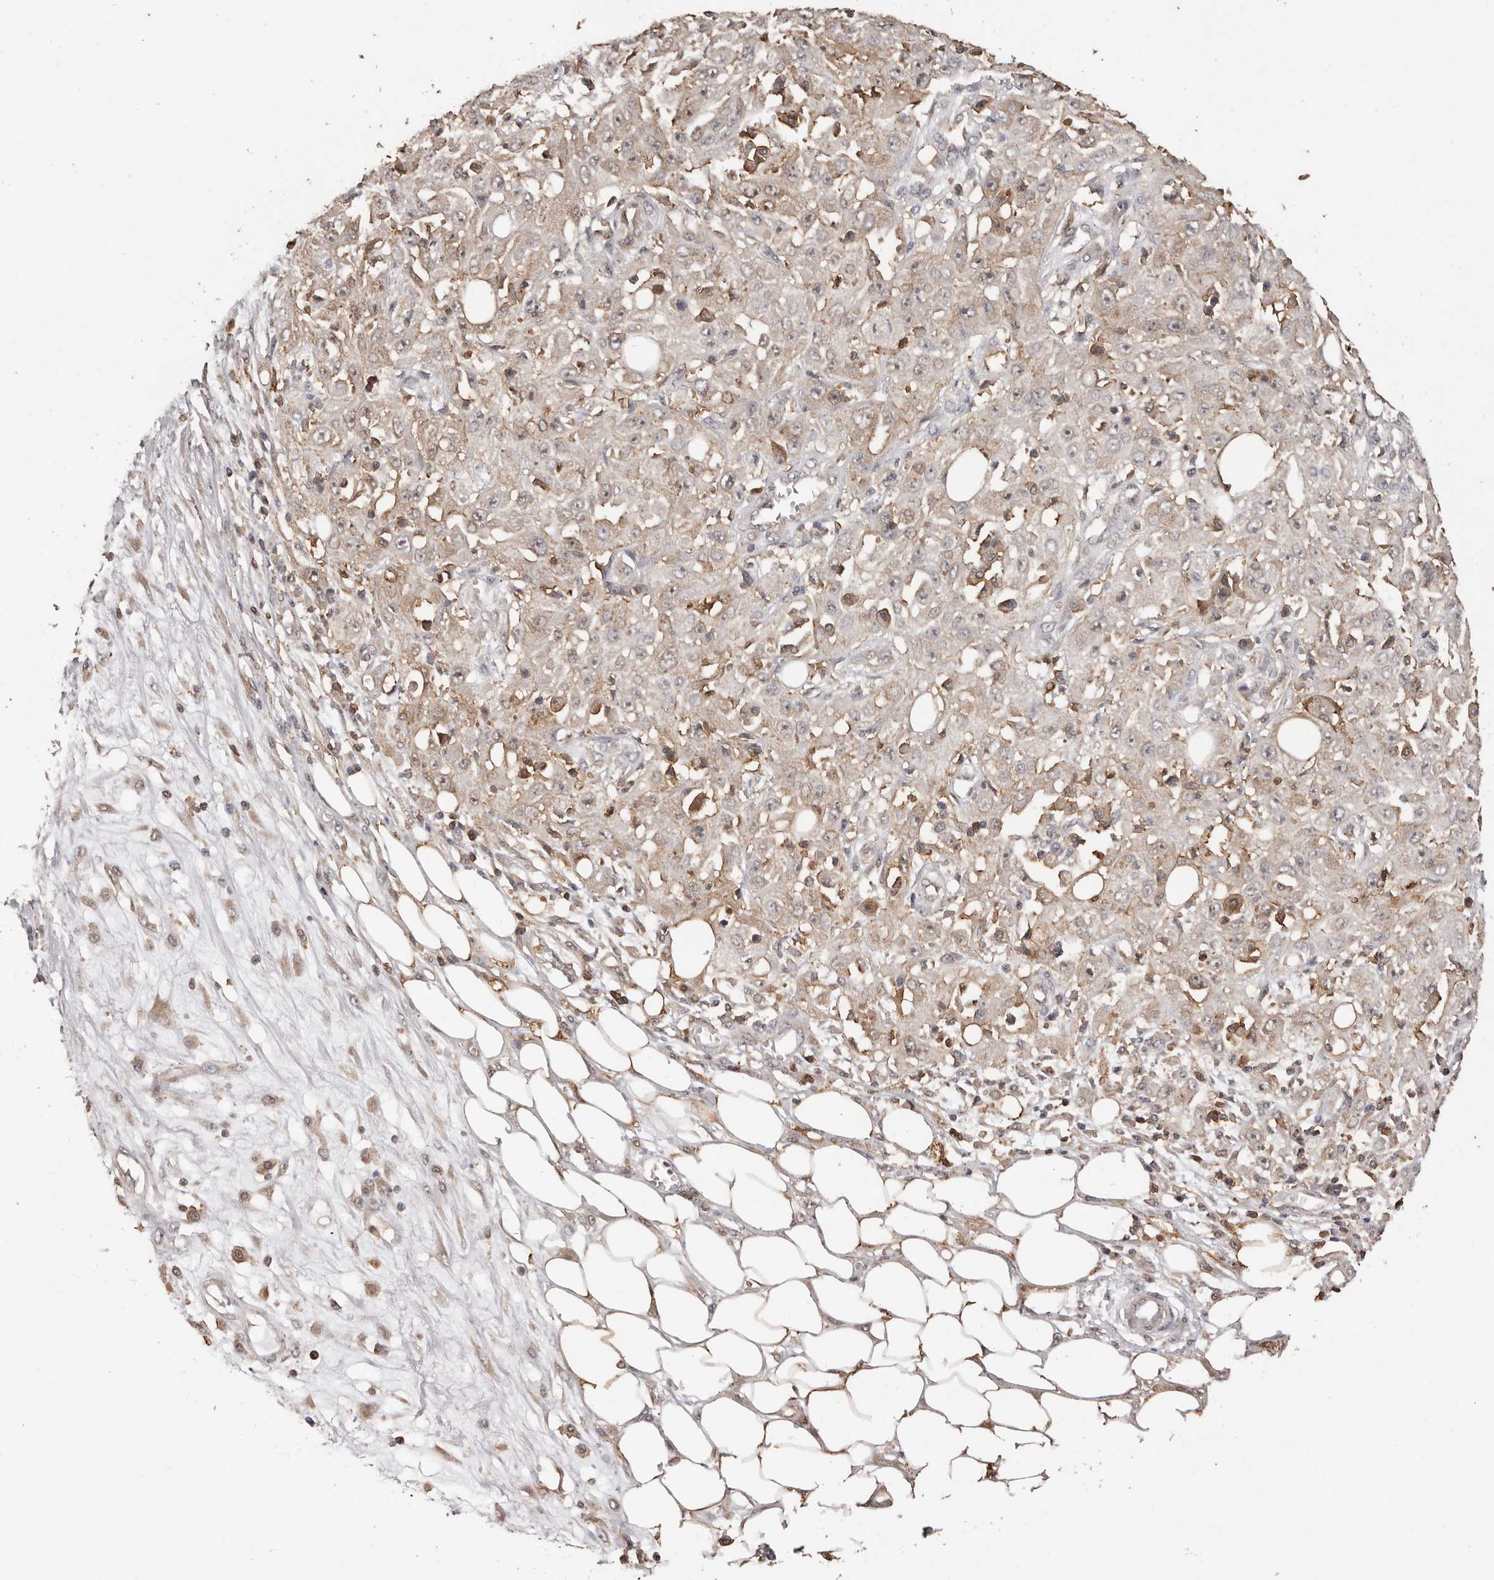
{"staining": {"intensity": "weak", "quantity": "25%-75%", "location": "cytoplasmic/membranous"}, "tissue": "skin cancer", "cell_type": "Tumor cells", "image_type": "cancer", "snomed": [{"axis": "morphology", "description": "Squamous cell carcinoma, NOS"}, {"axis": "morphology", "description": "Squamous cell carcinoma, metastatic, NOS"}, {"axis": "topography", "description": "Skin"}, {"axis": "topography", "description": "Lymph node"}], "caption": "About 25%-75% of tumor cells in human skin squamous cell carcinoma display weak cytoplasmic/membranous protein staining as visualized by brown immunohistochemical staining.", "gene": "PRR12", "patient": {"sex": "male", "age": 75}}